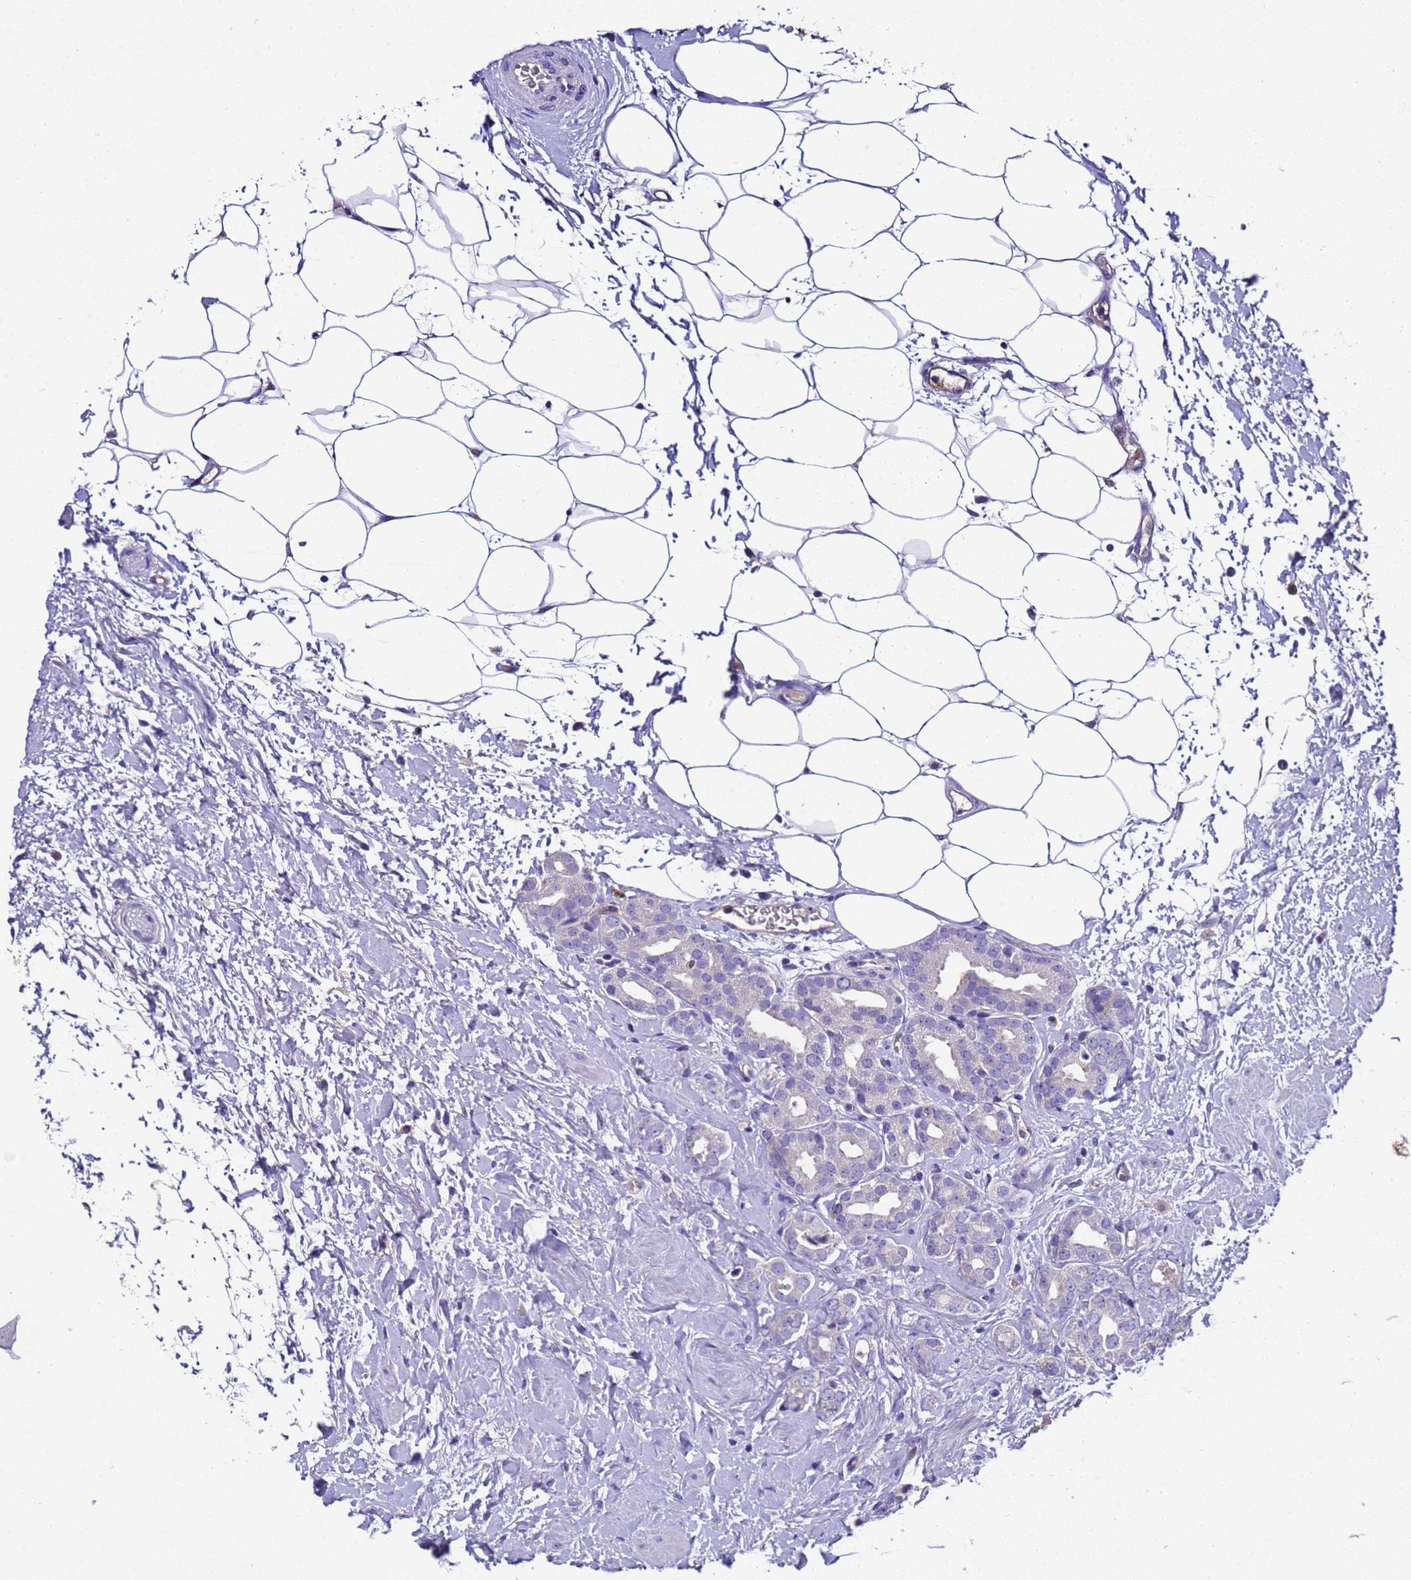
{"staining": {"intensity": "negative", "quantity": "none", "location": "none"}, "tissue": "prostate cancer", "cell_type": "Tumor cells", "image_type": "cancer", "snomed": [{"axis": "morphology", "description": "Adenocarcinoma, High grade"}, {"axis": "topography", "description": "Prostate"}], "caption": "An IHC histopathology image of high-grade adenocarcinoma (prostate) is shown. There is no staining in tumor cells of high-grade adenocarcinoma (prostate). The staining was performed using DAB (3,3'-diaminobenzidine) to visualize the protein expression in brown, while the nuclei were stained in blue with hematoxylin (Magnification: 20x).", "gene": "UGT2A1", "patient": {"sex": "male", "age": 63}}